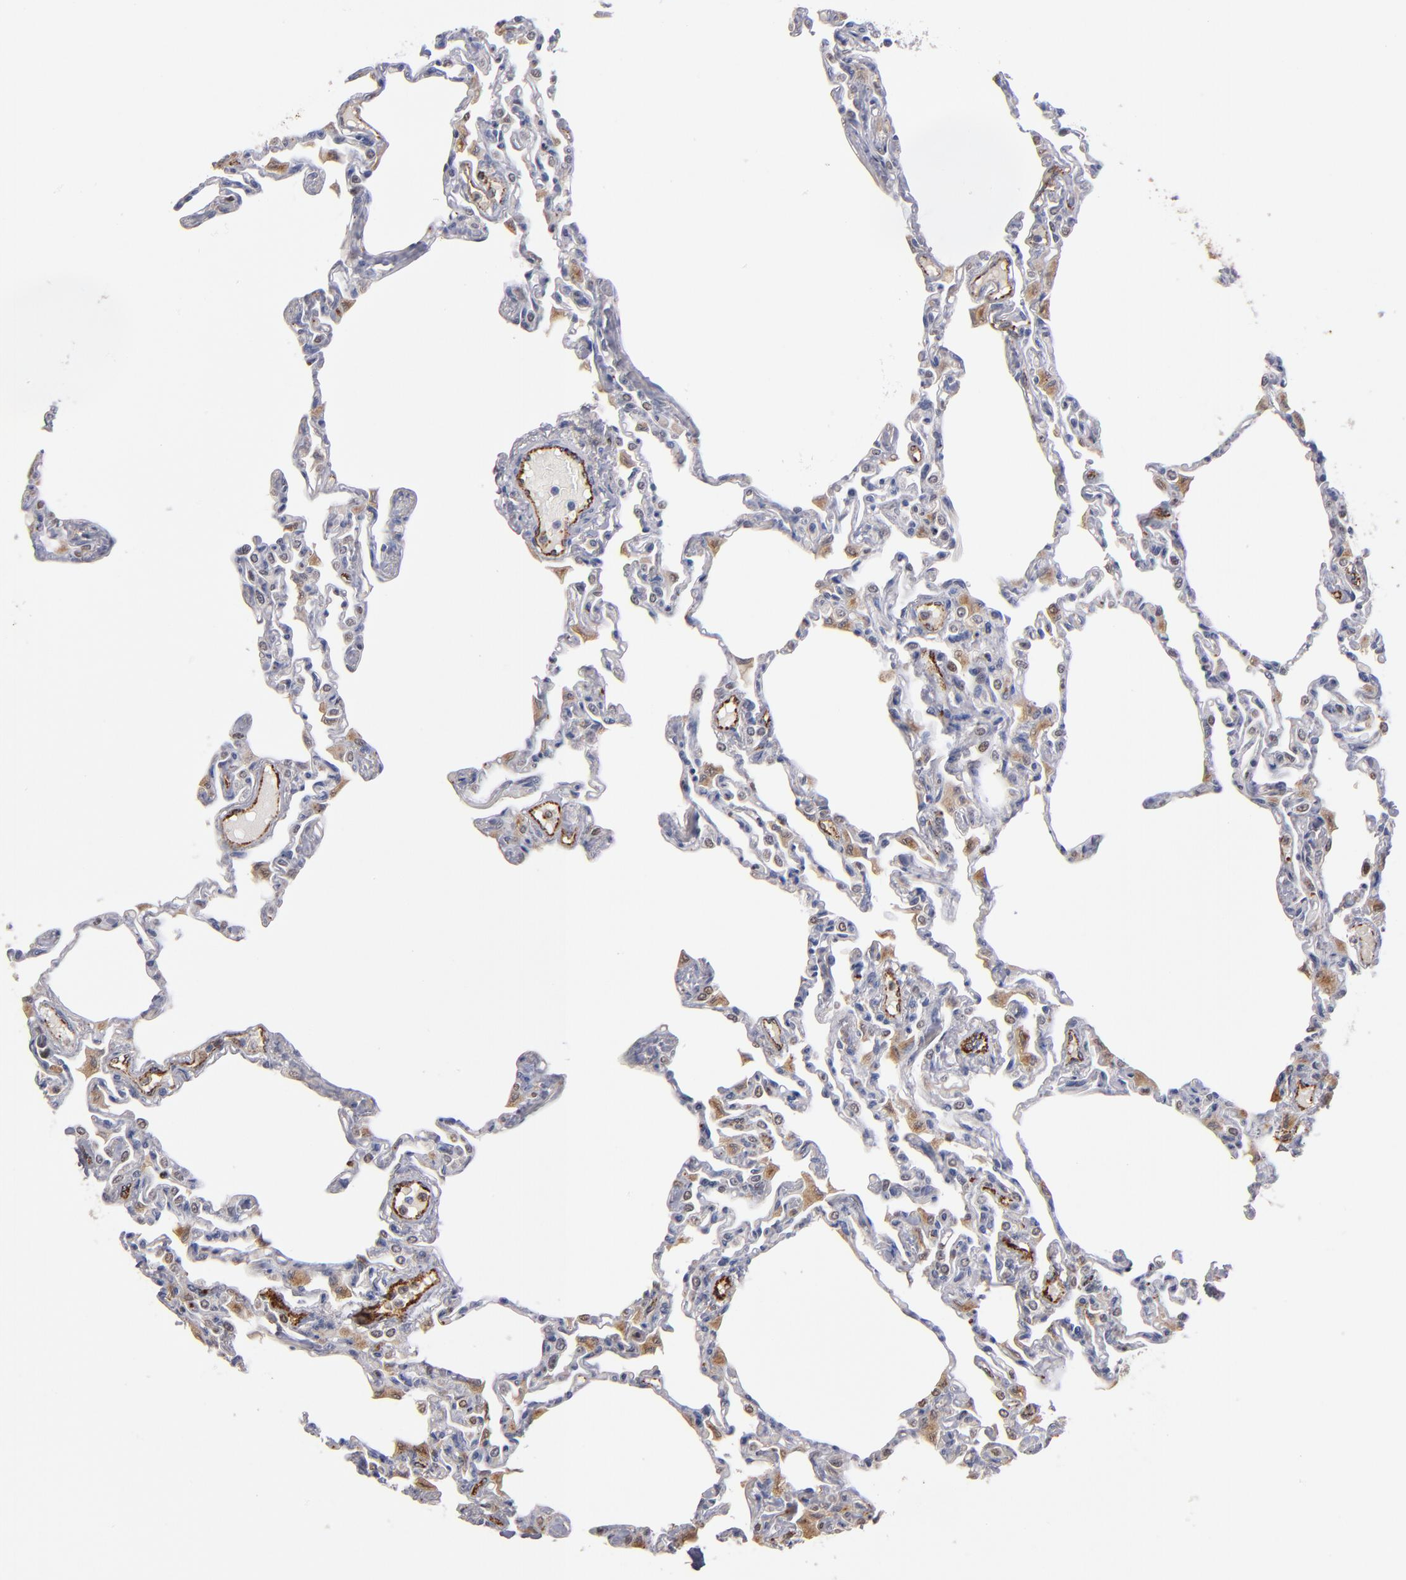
{"staining": {"intensity": "negative", "quantity": "none", "location": "none"}, "tissue": "lung", "cell_type": "Alveolar cells", "image_type": "normal", "snomed": [{"axis": "morphology", "description": "Normal tissue, NOS"}, {"axis": "topography", "description": "Lung"}], "caption": "This is an IHC image of normal human lung. There is no positivity in alveolar cells.", "gene": "SELP", "patient": {"sex": "female", "age": 49}}